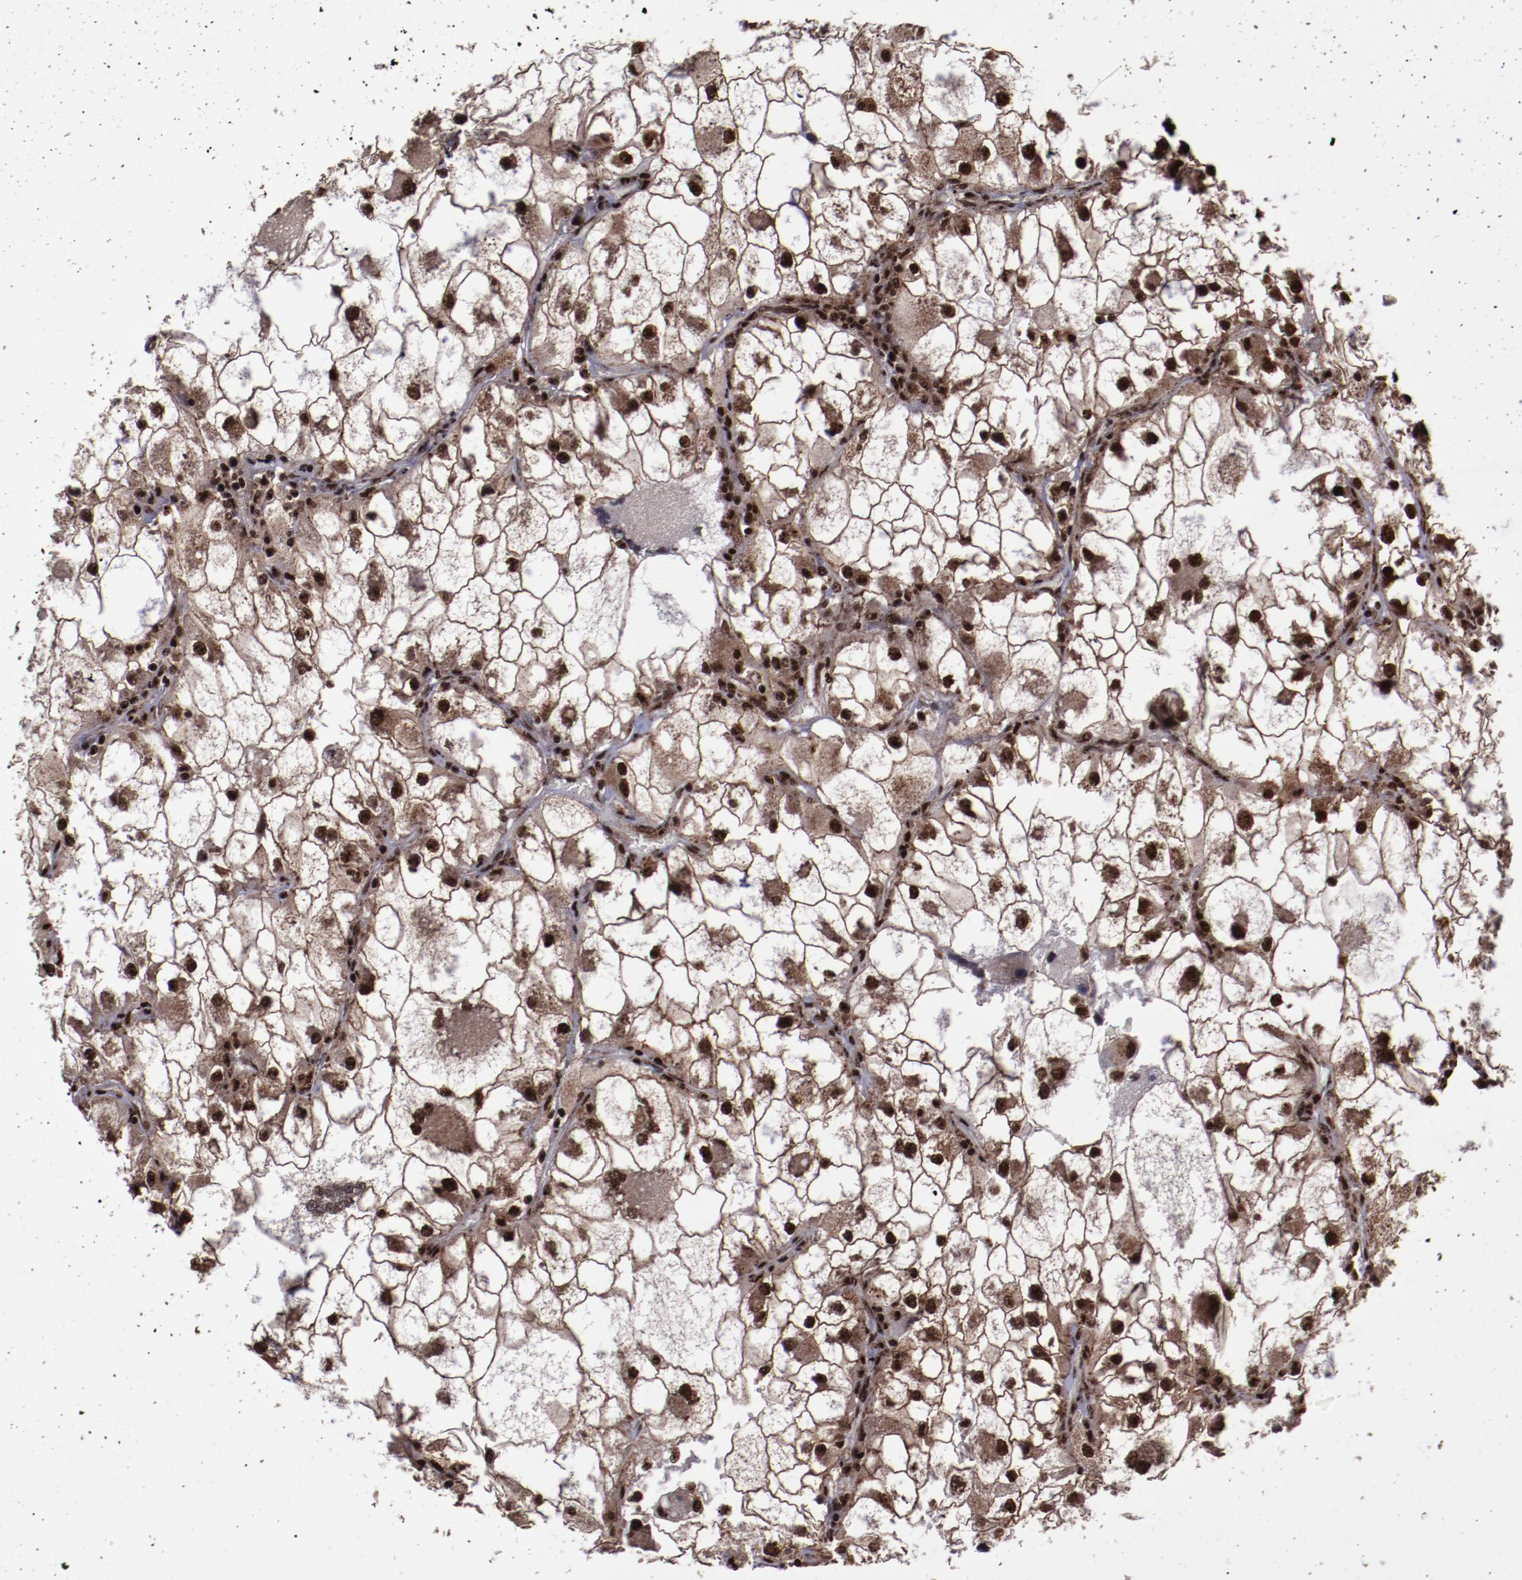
{"staining": {"intensity": "strong", "quantity": ">75%", "location": "cytoplasmic/membranous,nuclear"}, "tissue": "renal cancer", "cell_type": "Tumor cells", "image_type": "cancer", "snomed": [{"axis": "morphology", "description": "Adenocarcinoma, NOS"}, {"axis": "topography", "description": "Kidney"}], "caption": "A histopathology image of adenocarcinoma (renal) stained for a protein demonstrates strong cytoplasmic/membranous and nuclear brown staining in tumor cells.", "gene": "SNW1", "patient": {"sex": "female", "age": 73}}